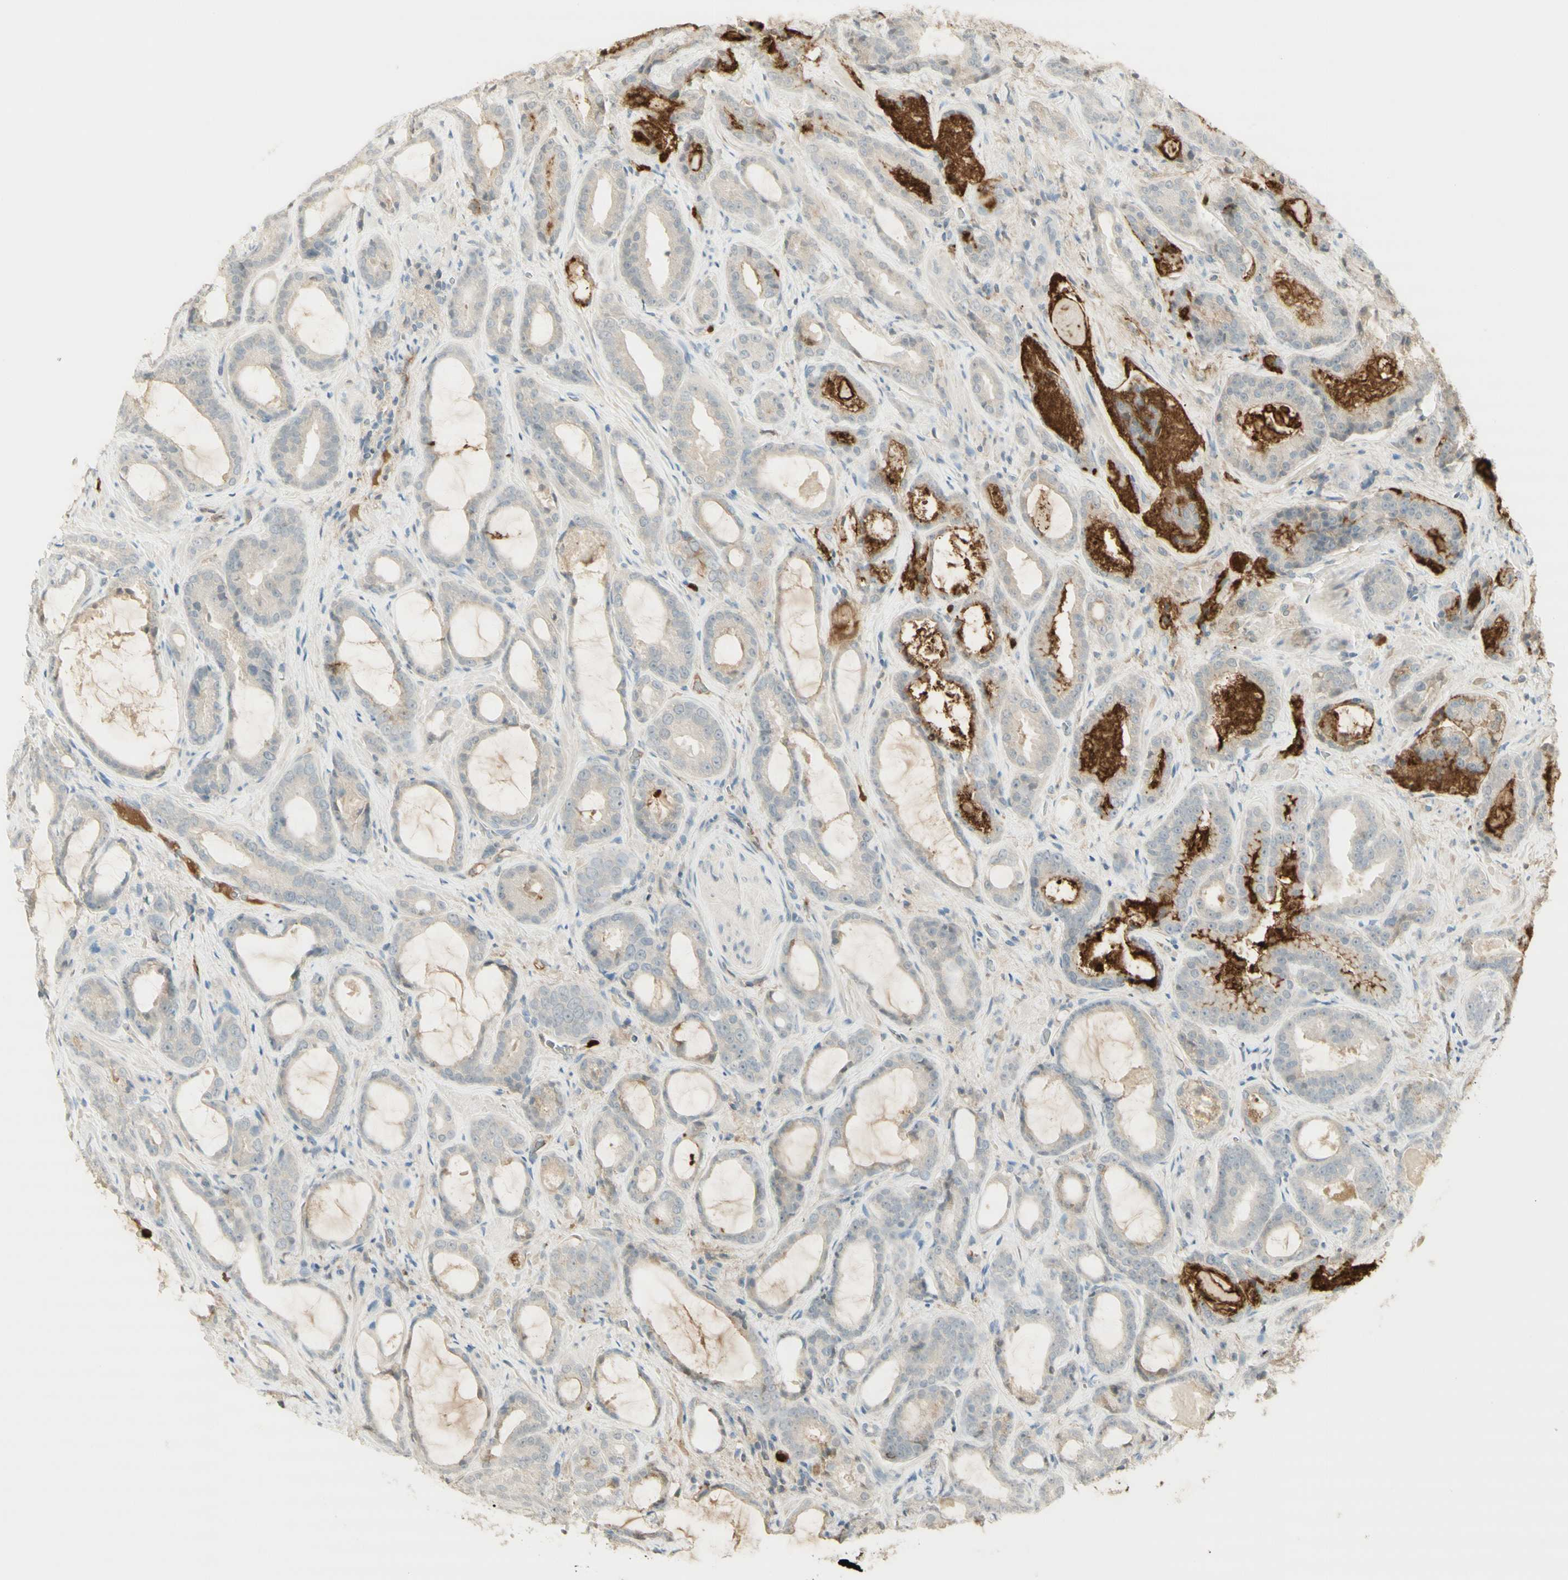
{"staining": {"intensity": "weak", "quantity": "25%-75%", "location": "cytoplasmic/membranous"}, "tissue": "prostate cancer", "cell_type": "Tumor cells", "image_type": "cancer", "snomed": [{"axis": "morphology", "description": "Adenocarcinoma, Low grade"}, {"axis": "topography", "description": "Prostate"}], "caption": "This is an image of immunohistochemistry staining of prostate cancer (adenocarcinoma (low-grade)), which shows weak positivity in the cytoplasmic/membranous of tumor cells.", "gene": "NID1", "patient": {"sex": "male", "age": 60}}